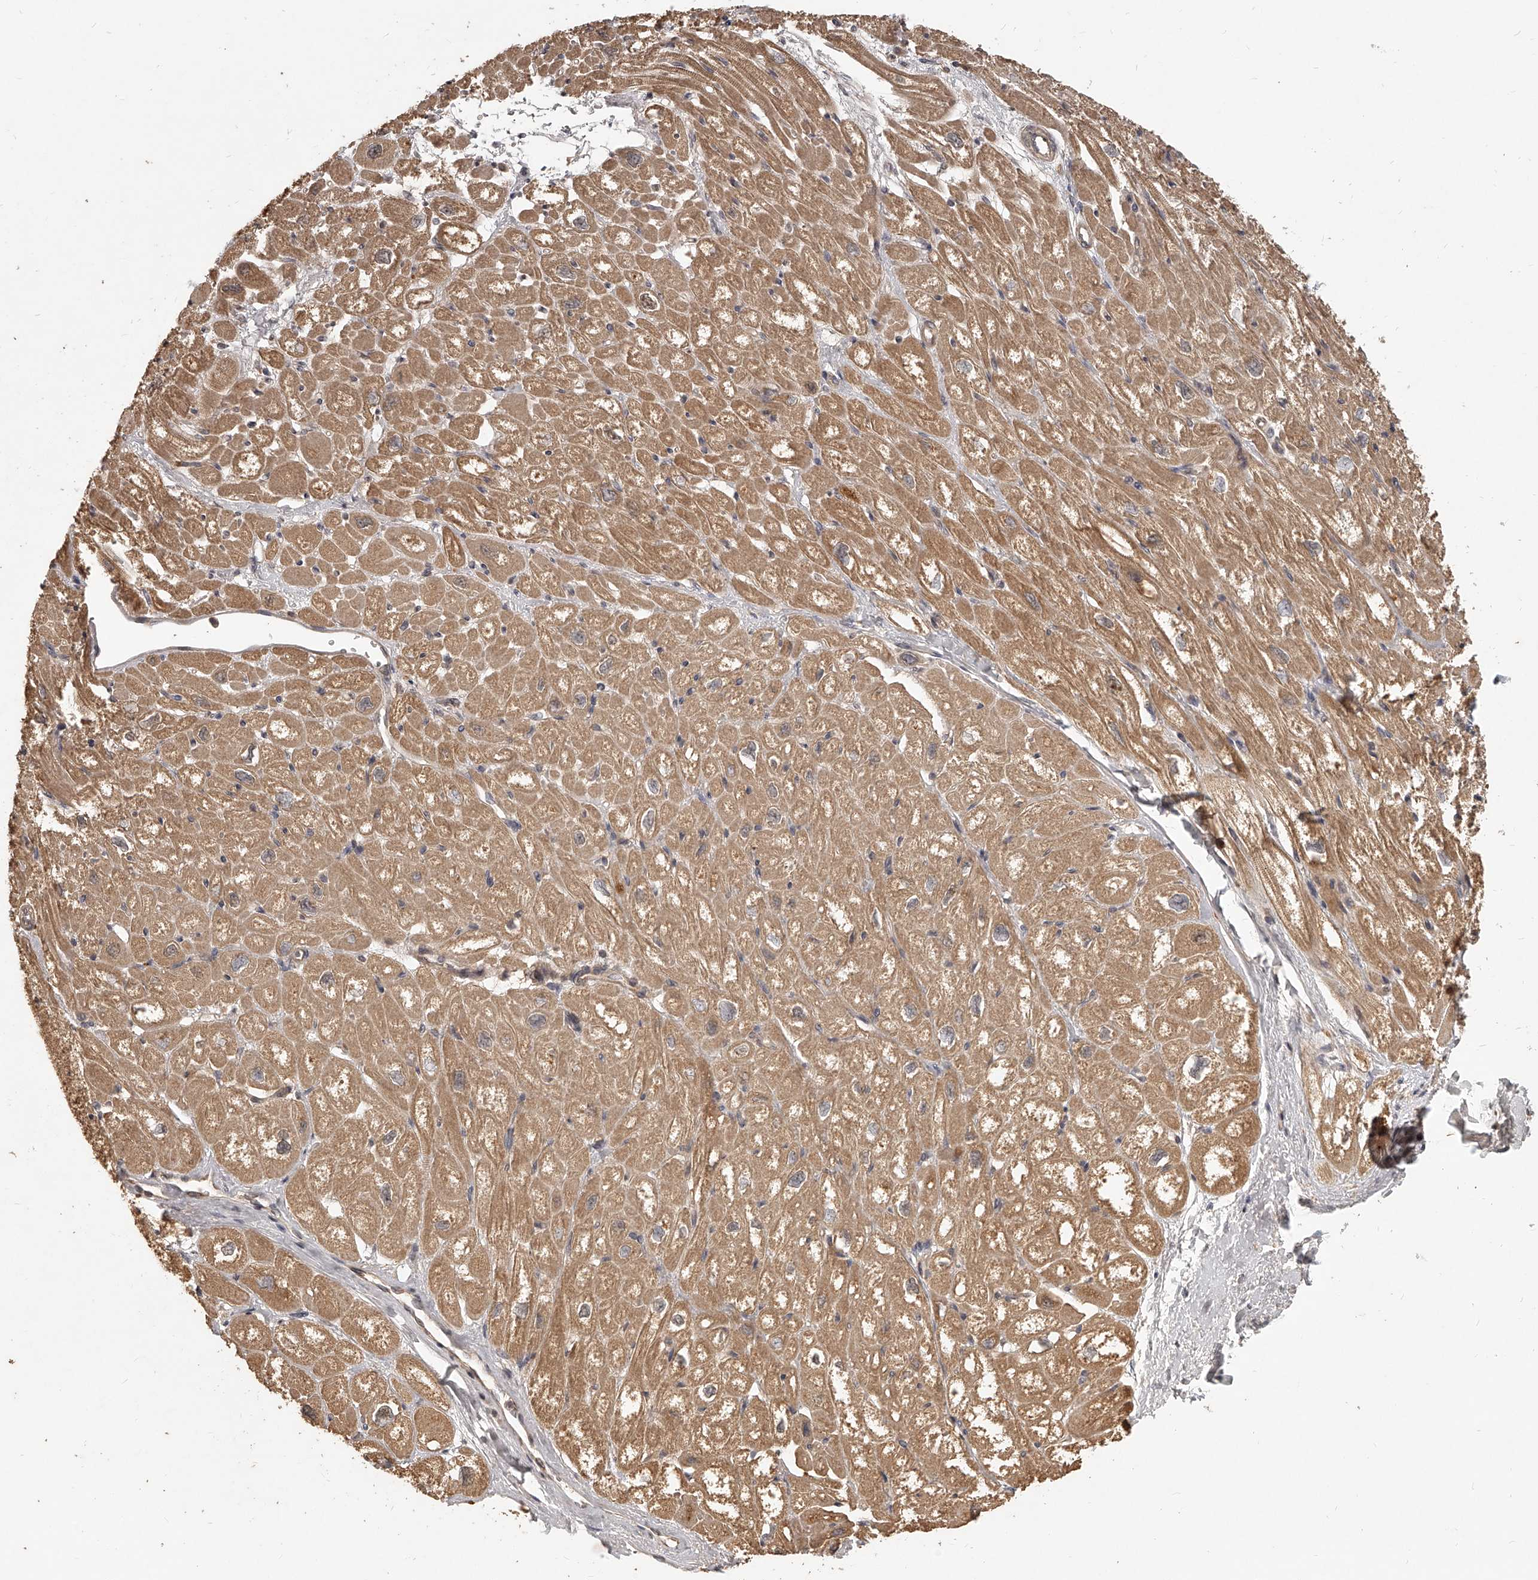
{"staining": {"intensity": "moderate", "quantity": ">75%", "location": "cytoplasmic/membranous"}, "tissue": "heart muscle", "cell_type": "Cardiomyocytes", "image_type": "normal", "snomed": [{"axis": "morphology", "description": "Normal tissue, NOS"}, {"axis": "topography", "description": "Heart"}], "caption": "DAB (3,3'-diaminobenzidine) immunohistochemical staining of normal heart muscle shows moderate cytoplasmic/membranous protein staining in approximately >75% of cardiomyocytes. (Stains: DAB in brown, nuclei in blue, Microscopy: brightfield microscopy at high magnification).", "gene": "SLC37A1", "patient": {"sex": "male", "age": 50}}